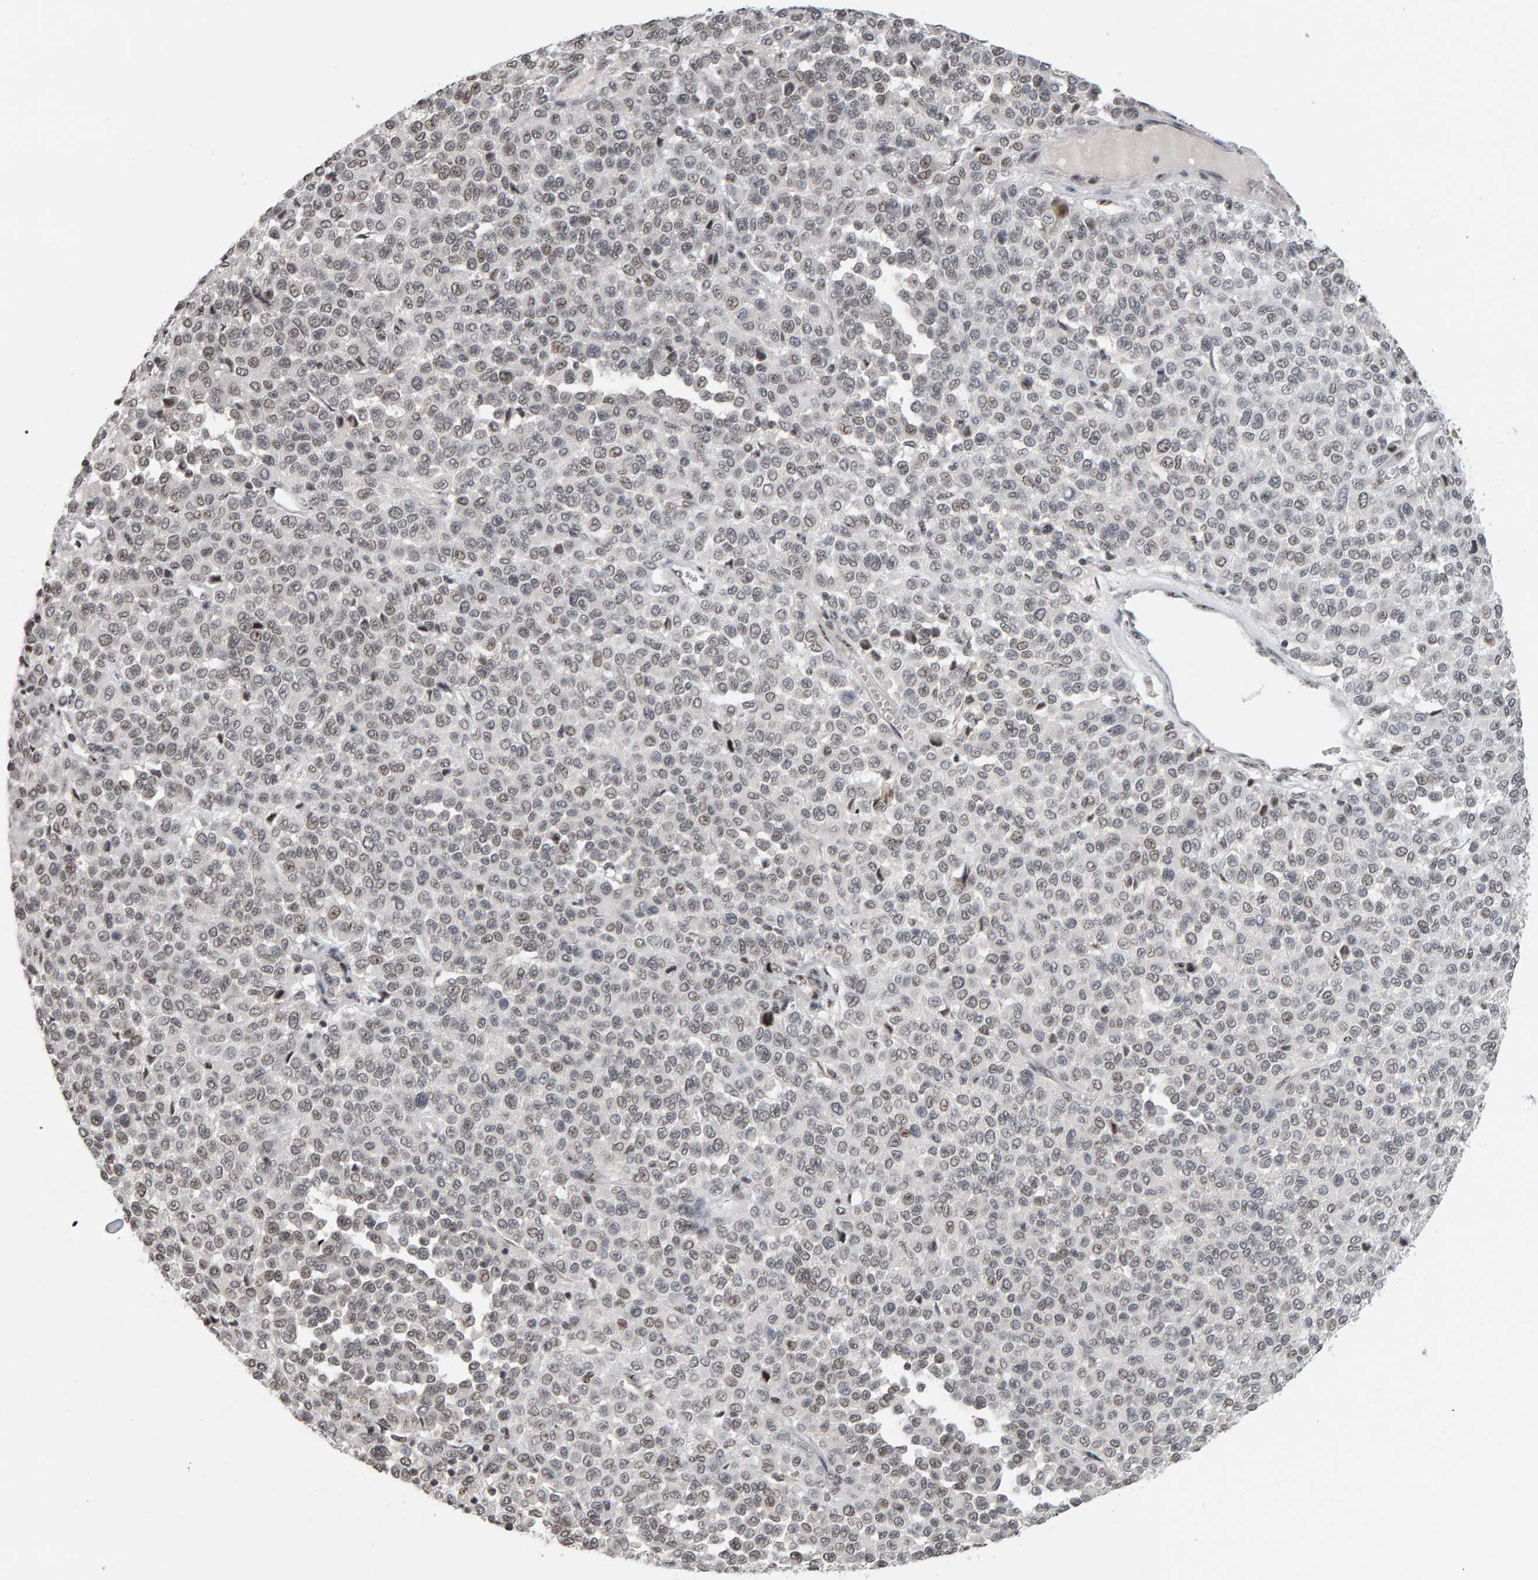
{"staining": {"intensity": "weak", "quantity": ">75%", "location": "nuclear"}, "tissue": "melanoma", "cell_type": "Tumor cells", "image_type": "cancer", "snomed": [{"axis": "morphology", "description": "Malignant melanoma, Metastatic site"}, {"axis": "topography", "description": "Pancreas"}], "caption": "A brown stain highlights weak nuclear expression of a protein in human malignant melanoma (metastatic site) tumor cells. (Stains: DAB (3,3'-diaminobenzidine) in brown, nuclei in blue, Microscopy: brightfield microscopy at high magnification).", "gene": "TRAM1", "patient": {"sex": "female", "age": 30}}